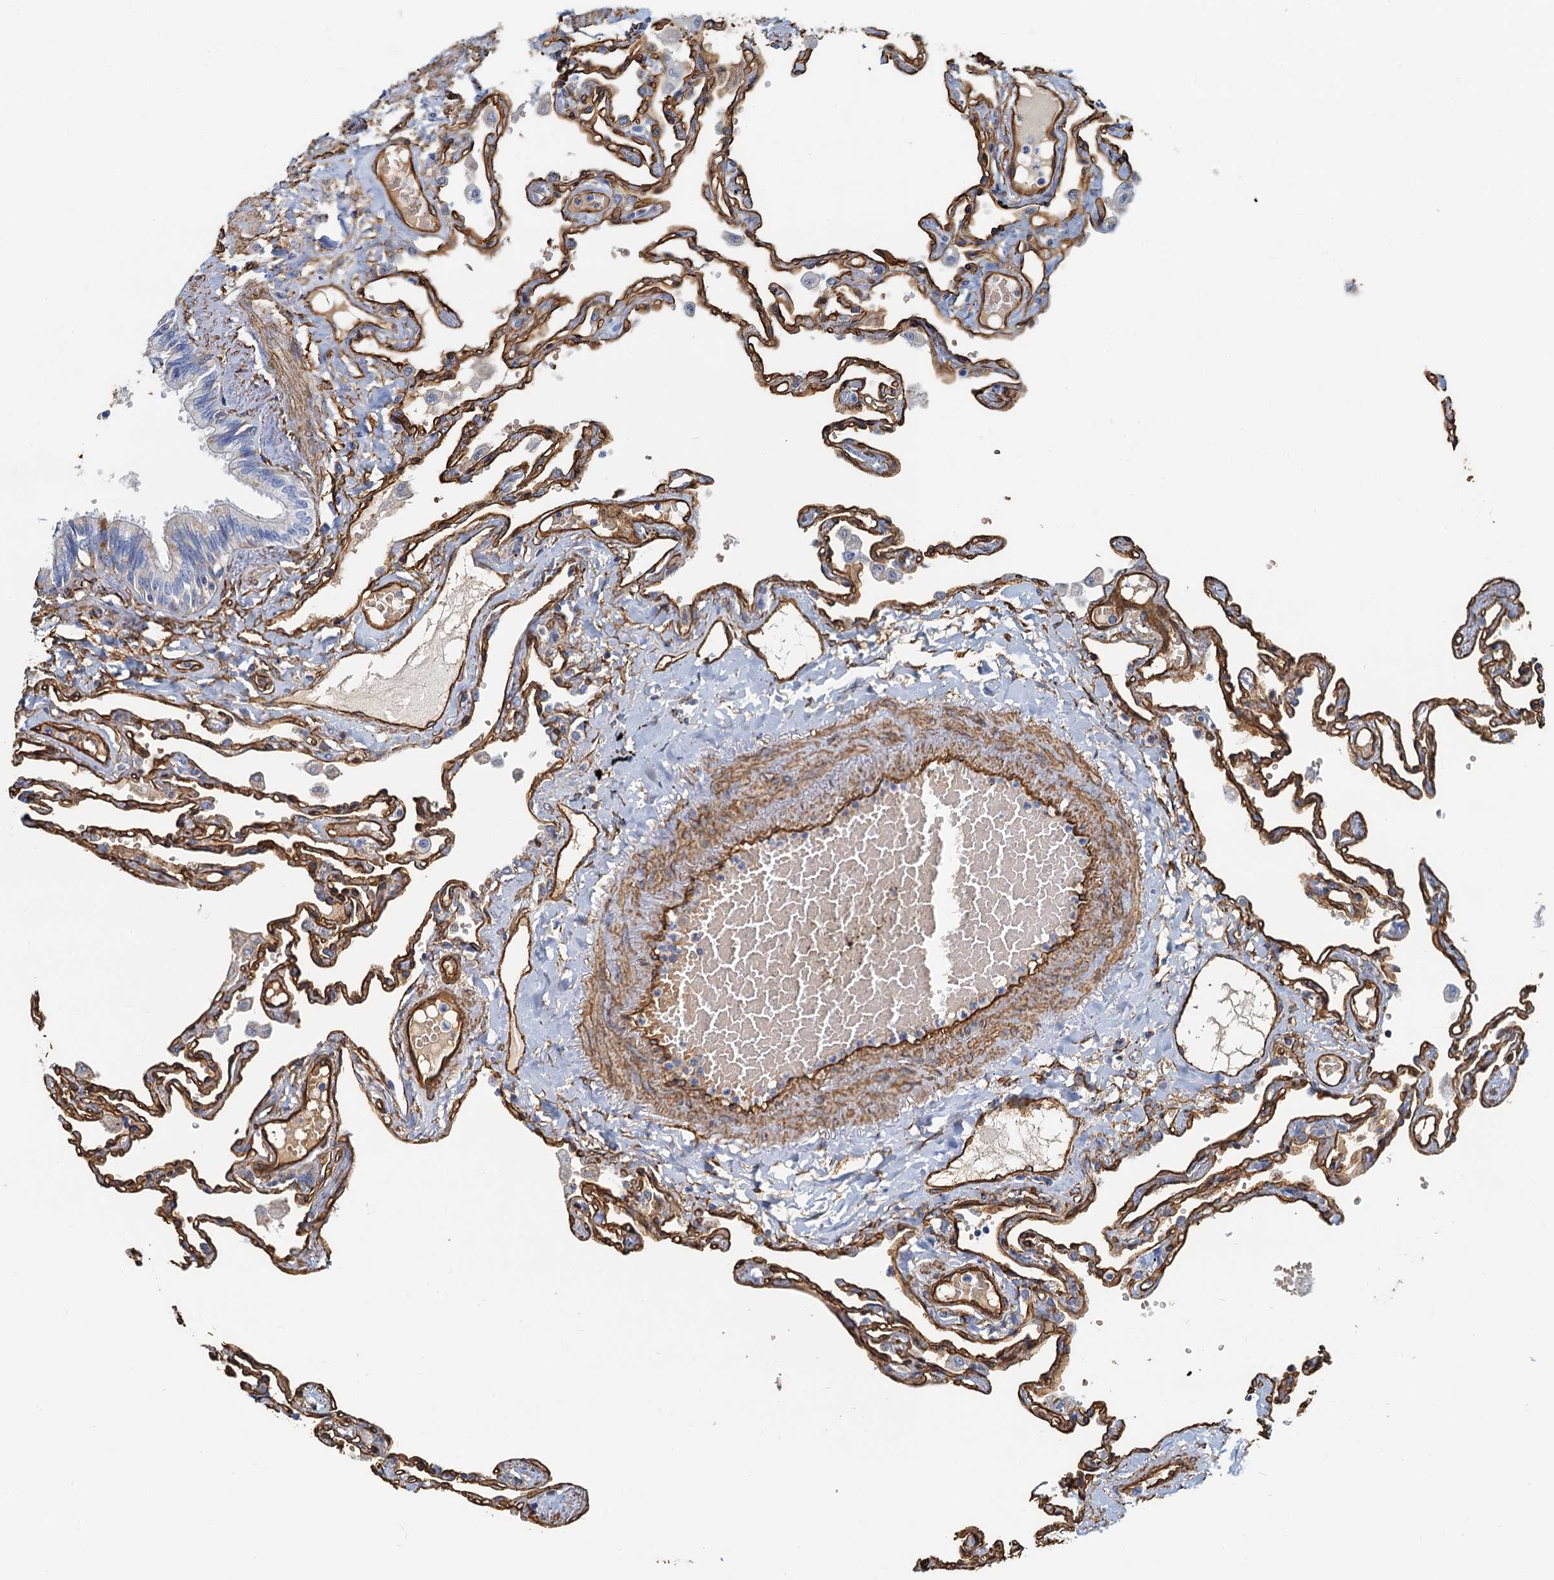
{"staining": {"intensity": "moderate", "quantity": ">75%", "location": "cytoplasmic/membranous"}, "tissue": "lung", "cell_type": "Alveolar cells", "image_type": "normal", "snomed": [{"axis": "morphology", "description": "Normal tissue, NOS"}, {"axis": "topography", "description": "Lung"}], "caption": "A medium amount of moderate cytoplasmic/membranous positivity is appreciated in about >75% of alveolar cells in normal lung. The protein of interest is stained brown, and the nuclei are stained in blue (DAB IHC with brightfield microscopy, high magnification).", "gene": "DGKG", "patient": {"sex": "female", "age": 67}}